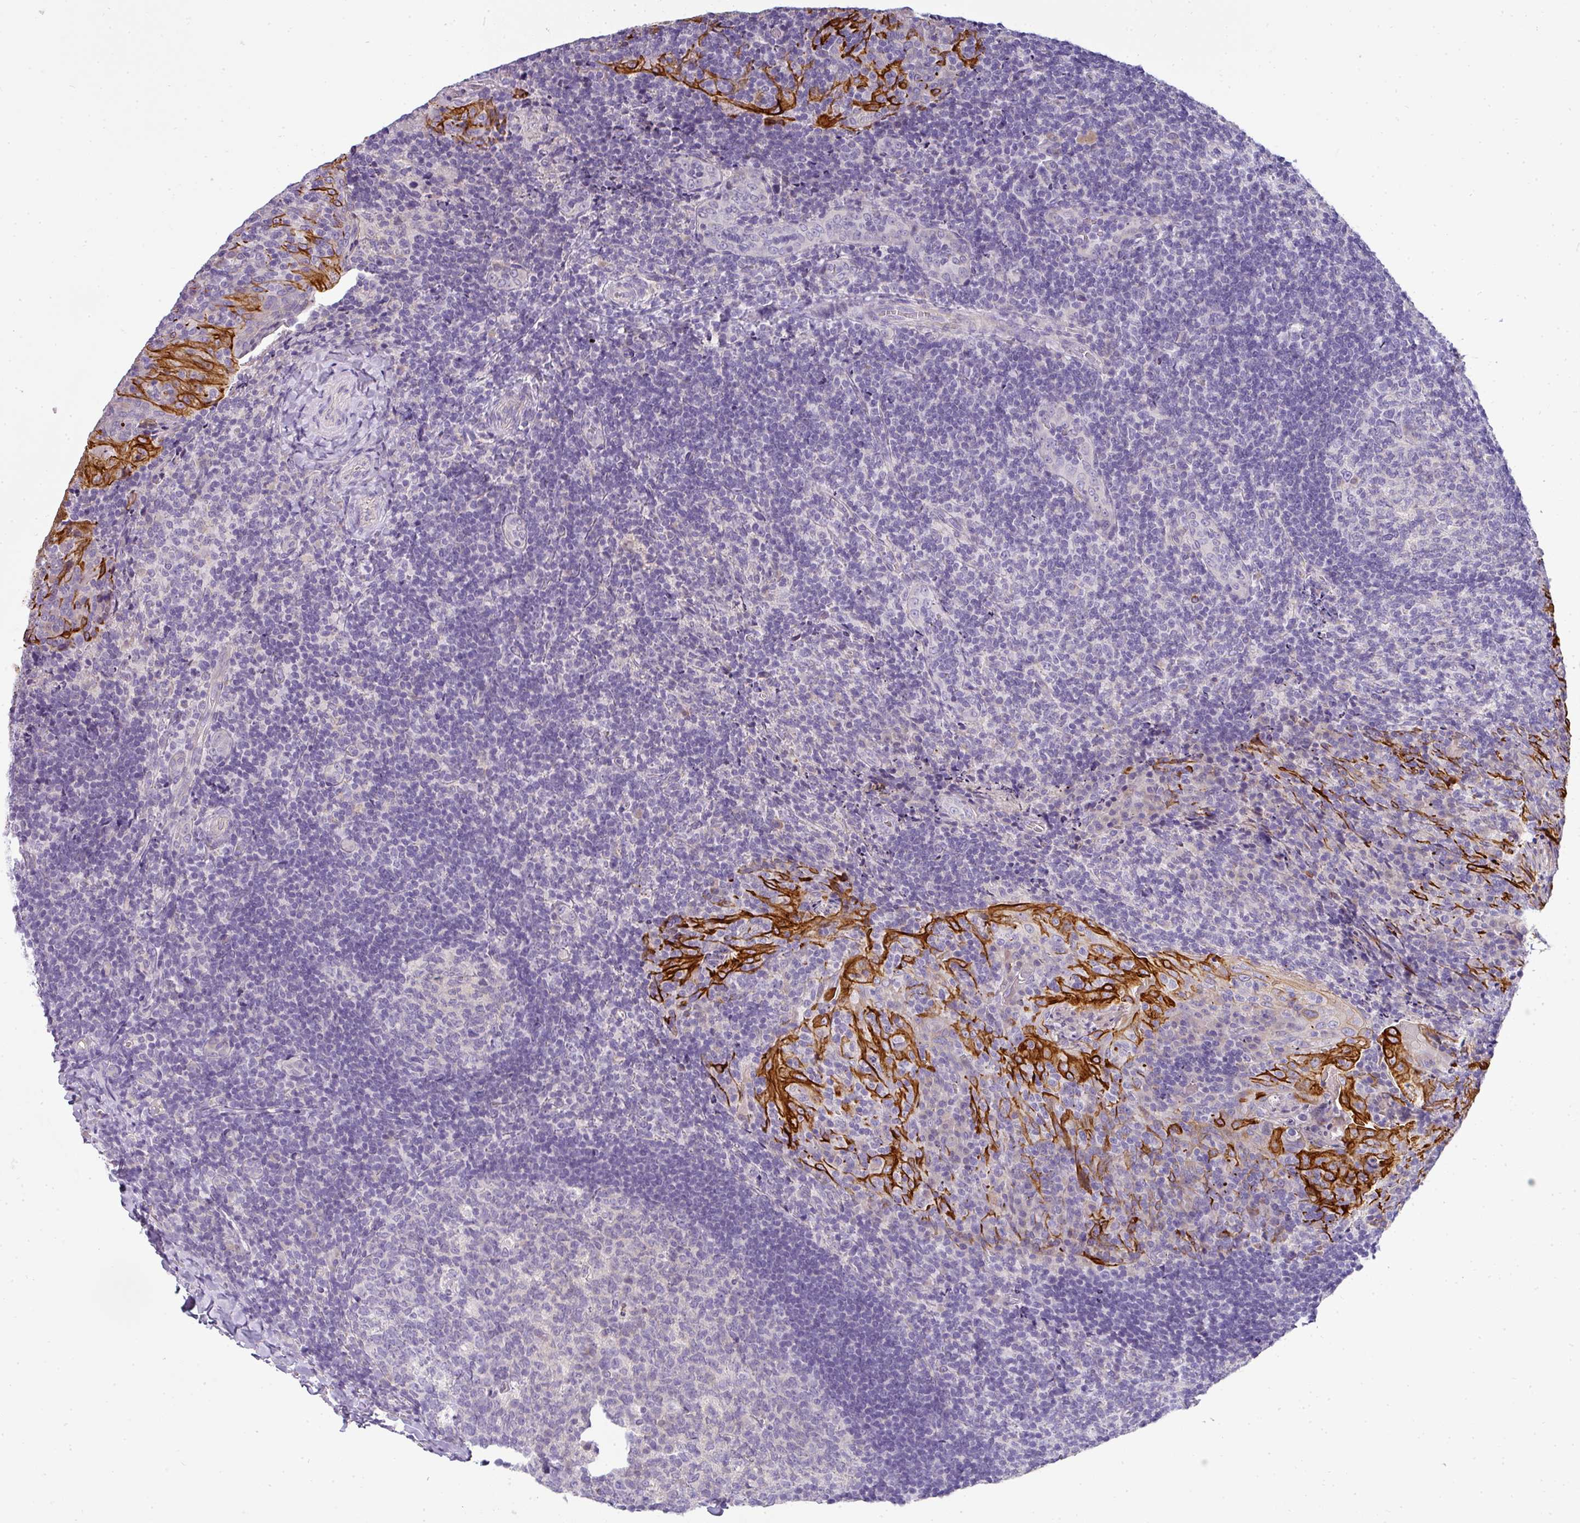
{"staining": {"intensity": "negative", "quantity": "none", "location": "none"}, "tissue": "tonsil", "cell_type": "Germinal center cells", "image_type": "normal", "snomed": [{"axis": "morphology", "description": "Normal tissue, NOS"}, {"axis": "topography", "description": "Tonsil"}], "caption": "Protein analysis of benign tonsil reveals no significant expression in germinal center cells. (Immunohistochemistry (ihc), brightfield microscopy, high magnification).", "gene": "ASXL3", "patient": {"sex": "male", "age": 17}}